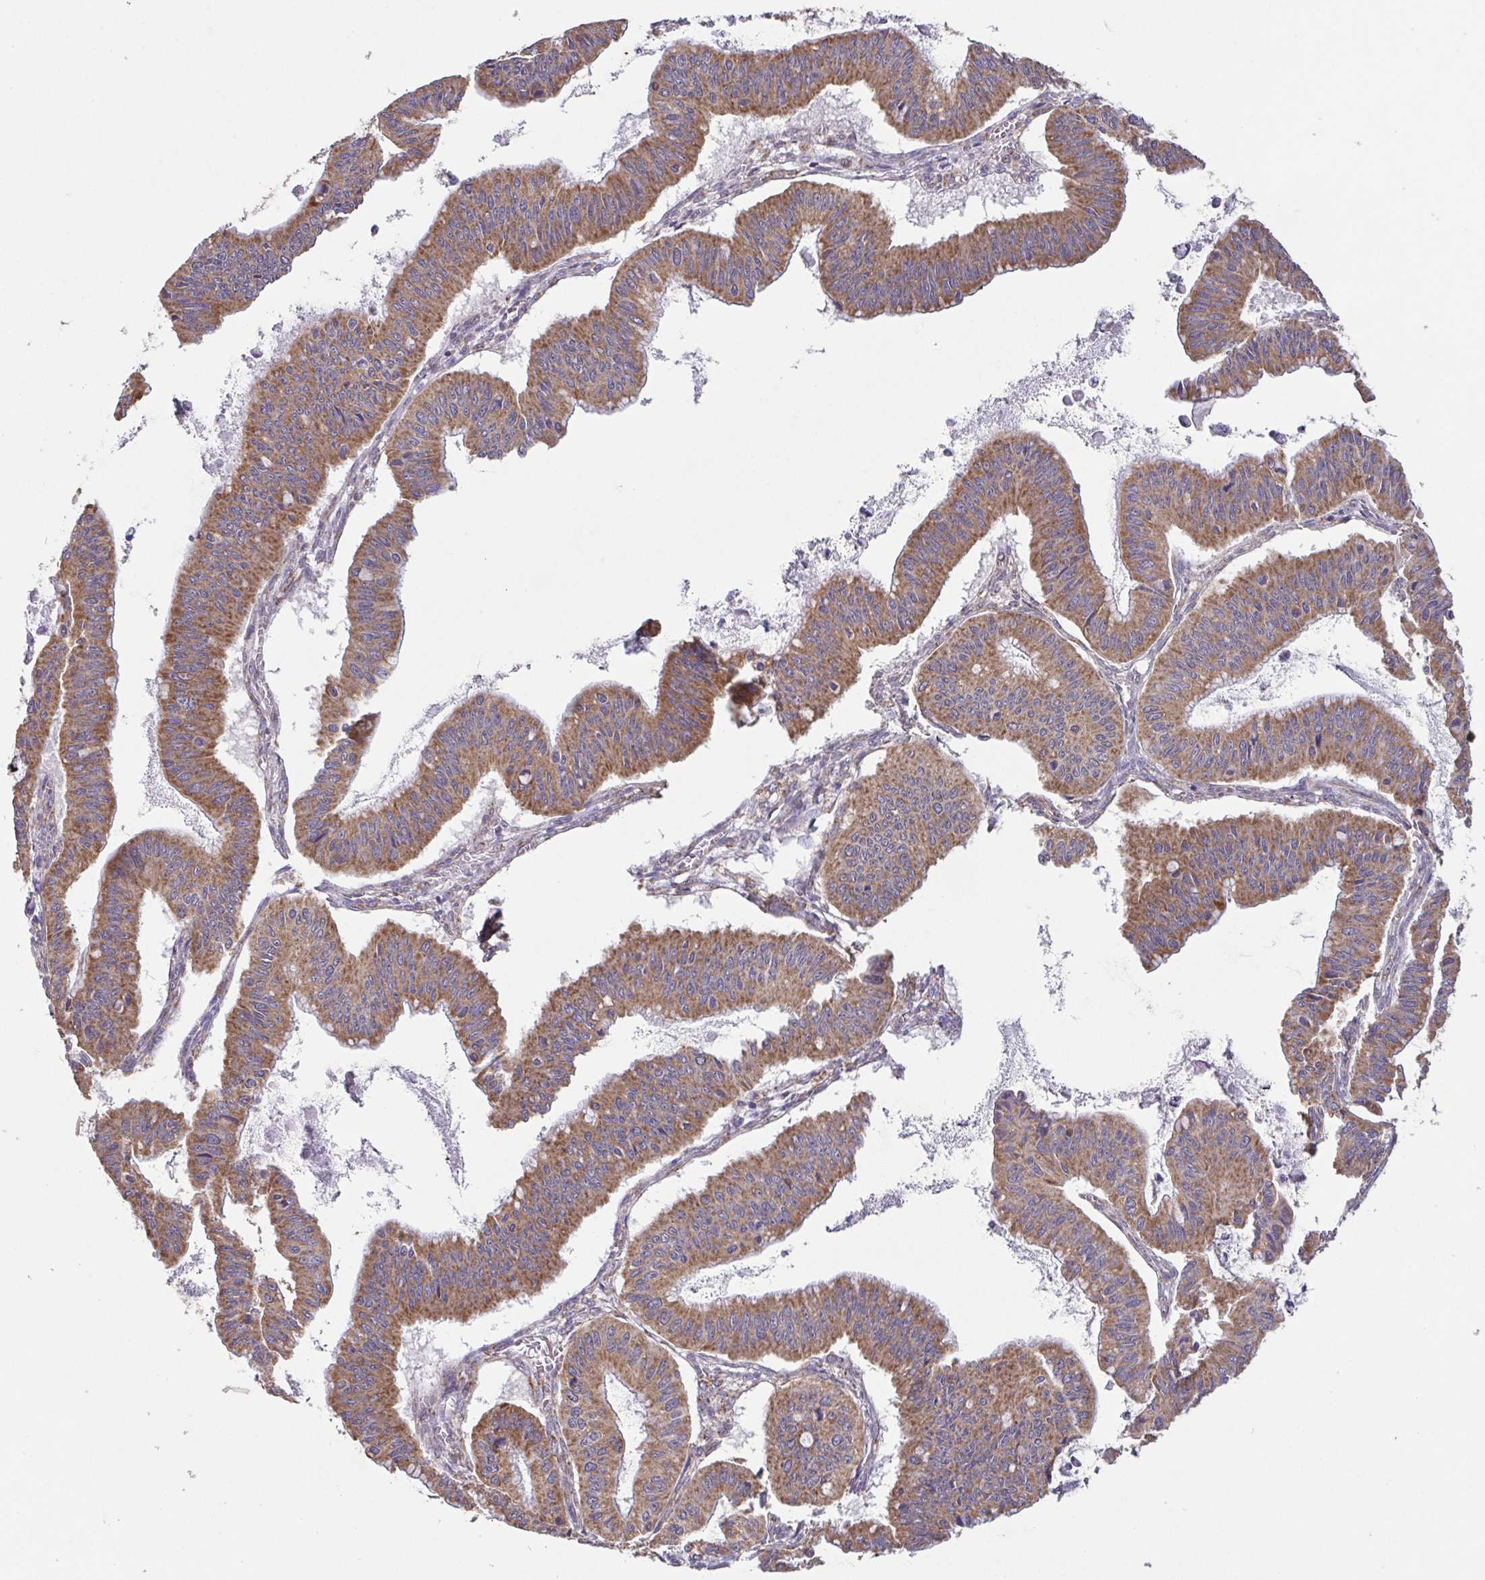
{"staining": {"intensity": "moderate", "quantity": ">75%", "location": "cytoplasmic/membranous"}, "tissue": "ovarian cancer", "cell_type": "Tumor cells", "image_type": "cancer", "snomed": [{"axis": "morphology", "description": "Cystadenocarcinoma, mucinous, NOS"}, {"axis": "topography", "description": "Ovary"}], "caption": "Moderate cytoplasmic/membranous positivity for a protein is present in about >75% of tumor cells of ovarian cancer (mucinous cystadenocarcinoma) using immunohistochemistry.", "gene": "DIP2B", "patient": {"sex": "female", "age": 72}}